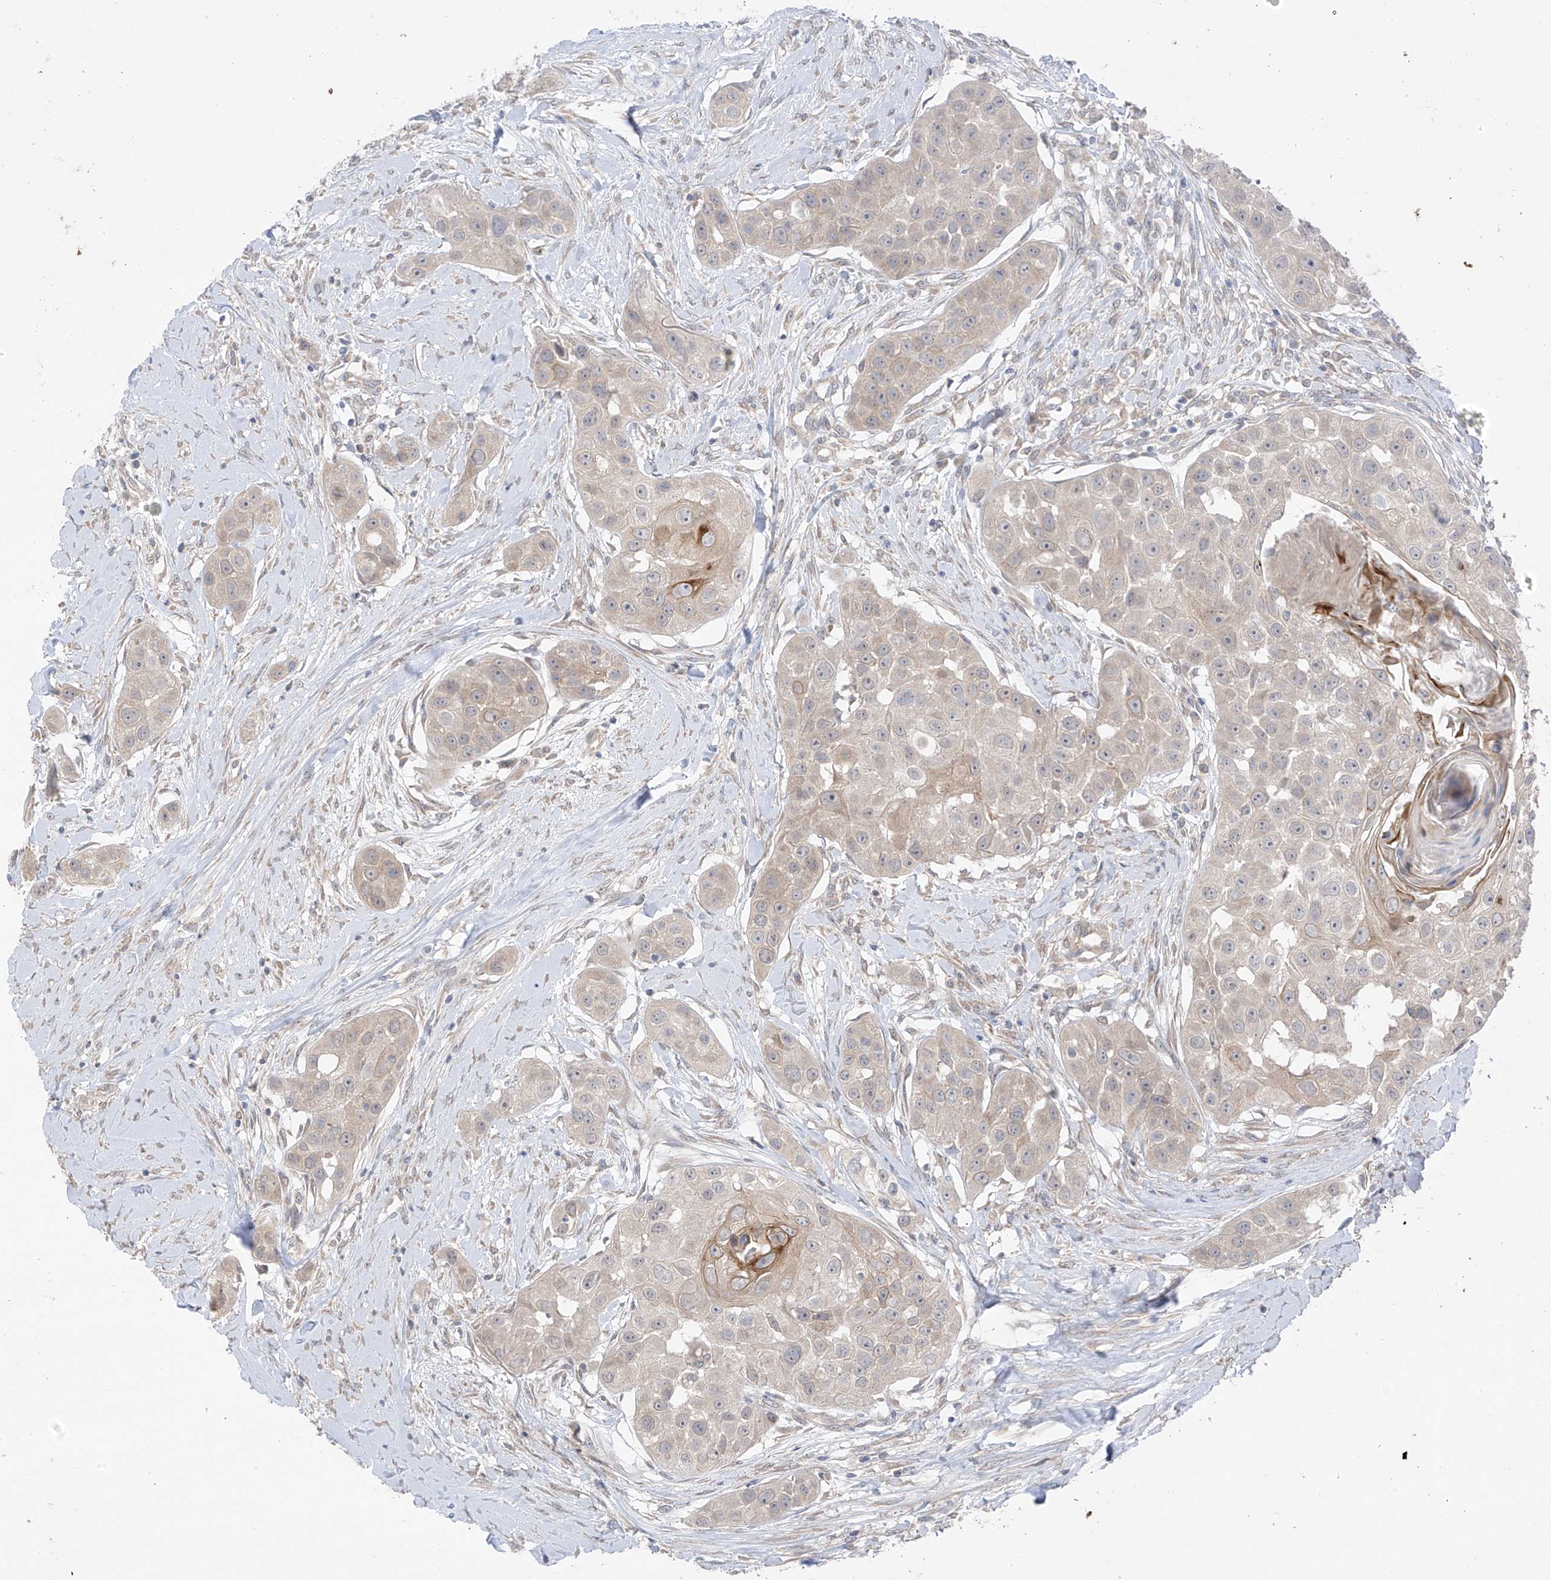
{"staining": {"intensity": "weak", "quantity": "25%-75%", "location": "cytoplasmic/membranous"}, "tissue": "head and neck cancer", "cell_type": "Tumor cells", "image_type": "cancer", "snomed": [{"axis": "morphology", "description": "Normal tissue, NOS"}, {"axis": "morphology", "description": "Squamous cell carcinoma, NOS"}, {"axis": "topography", "description": "Skeletal muscle"}, {"axis": "topography", "description": "Head-Neck"}], "caption": "Weak cytoplasmic/membranous protein positivity is seen in about 25%-75% of tumor cells in head and neck cancer.", "gene": "NALCN", "patient": {"sex": "male", "age": 51}}